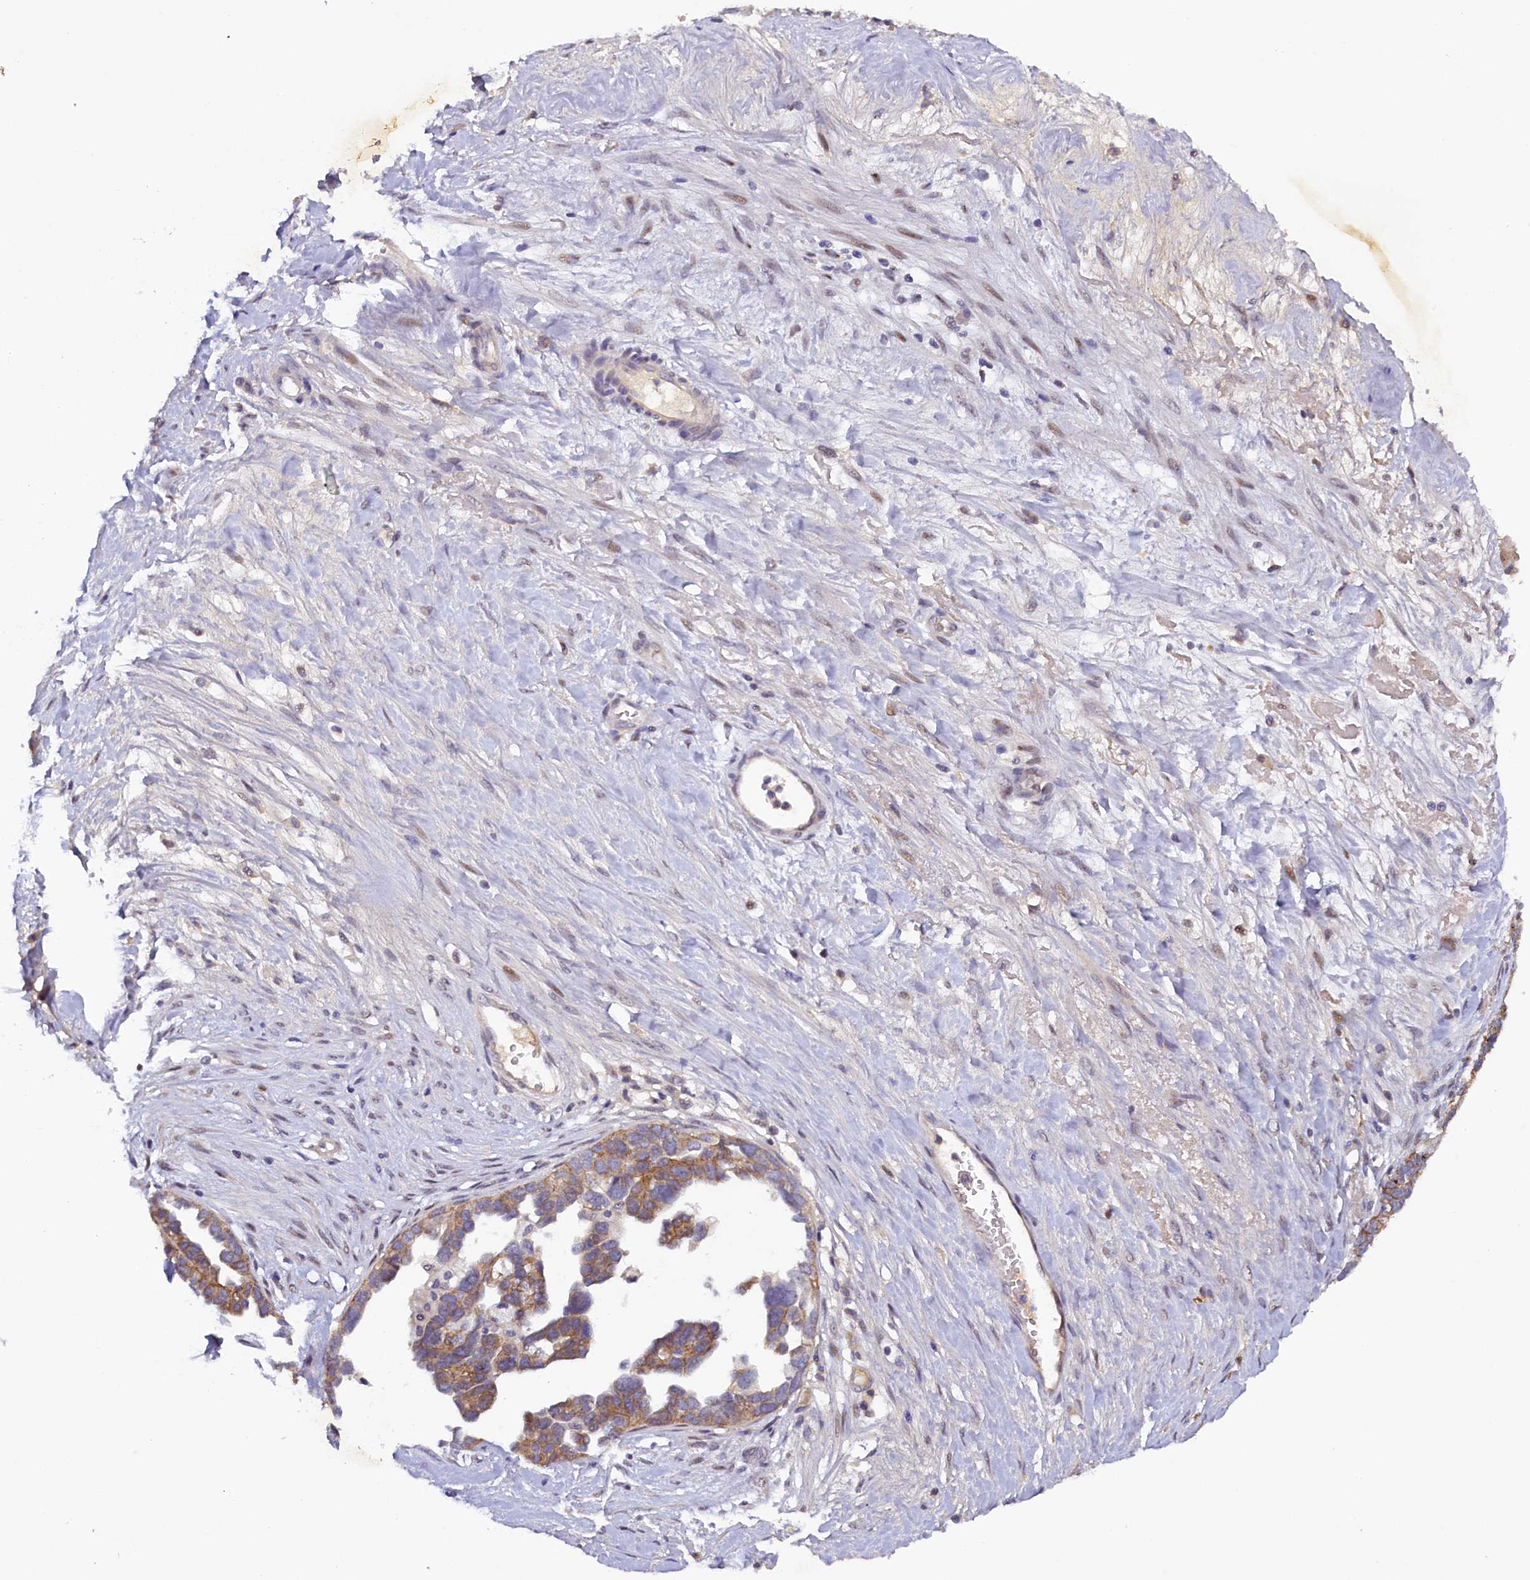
{"staining": {"intensity": "moderate", "quantity": ">75%", "location": "cytoplasmic/membranous"}, "tissue": "ovarian cancer", "cell_type": "Tumor cells", "image_type": "cancer", "snomed": [{"axis": "morphology", "description": "Cystadenocarcinoma, serous, NOS"}, {"axis": "topography", "description": "Ovary"}], "caption": "Tumor cells display moderate cytoplasmic/membranous expression in approximately >75% of cells in serous cystadenocarcinoma (ovarian).", "gene": "ENKD1", "patient": {"sex": "female", "age": 54}}